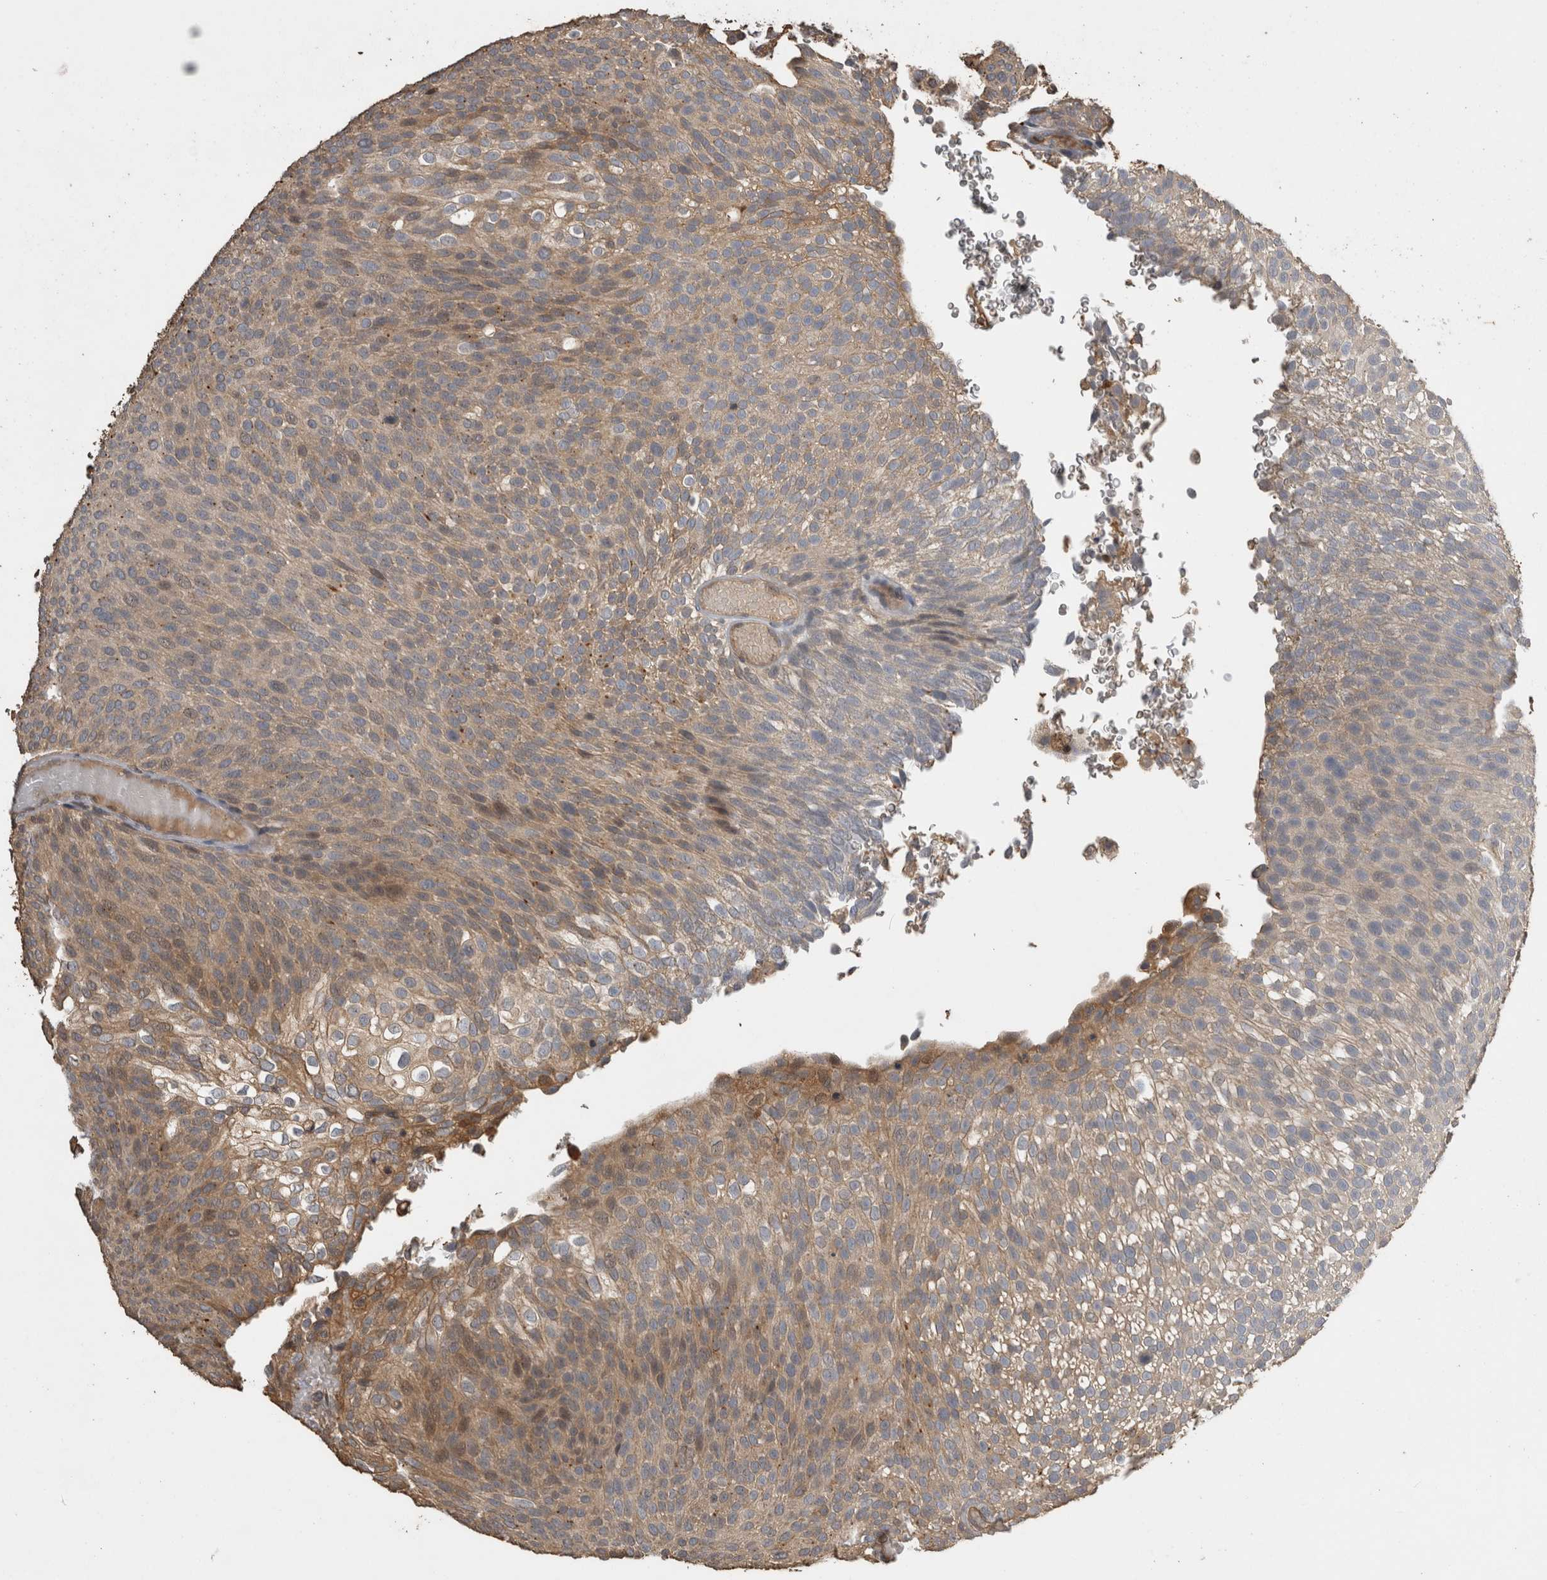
{"staining": {"intensity": "weak", "quantity": ">75%", "location": "cytoplasmic/membranous"}, "tissue": "urothelial cancer", "cell_type": "Tumor cells", "image_type": "cancer", "snomed": [{"axis": "morphology", "description": "Urothelial carcinoma, Low grade"}, {"axis": "topography", "description": "Urinary bladder"}], "caption": "Brown immunohistochemical staining in urothelial cancer demonstrates weak cytoplasmic/membranous staining in about >75% of tumor cells.", "gene": "RHPN1", "patient": {"sex": "male", "age": 78}}